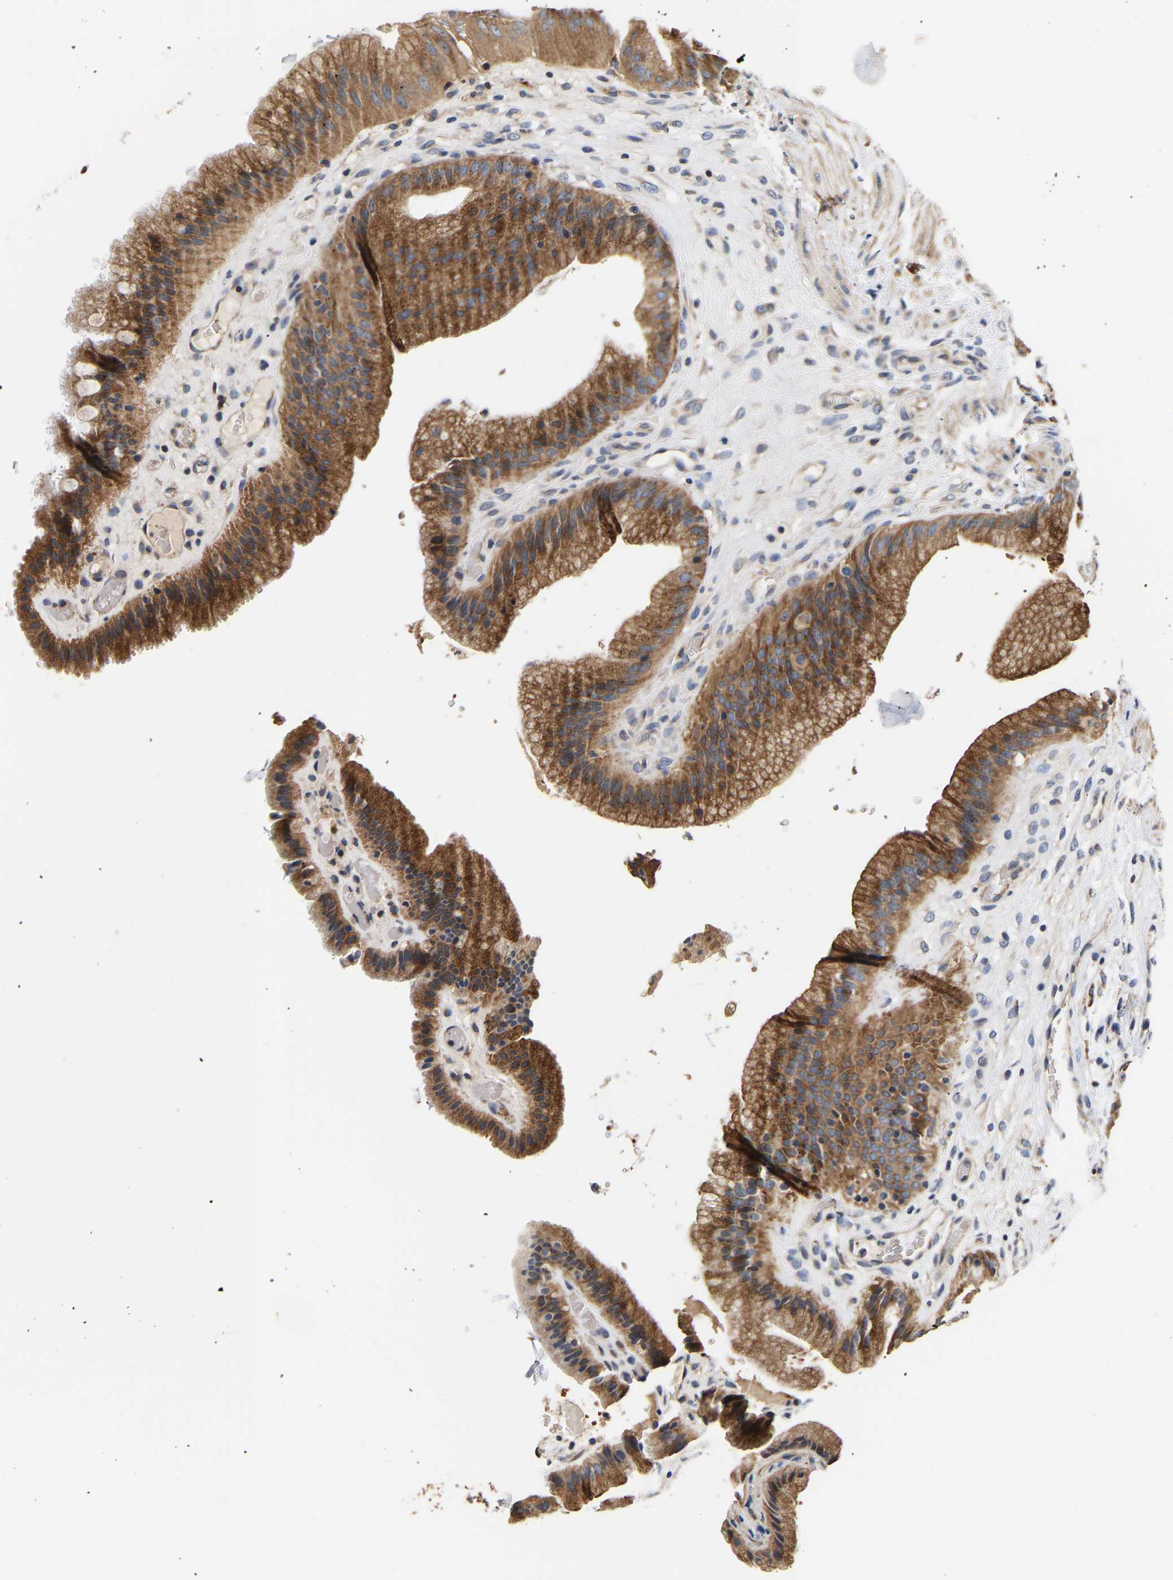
{"staining": {"intensity": "strong", "quantity": ">75%", "location": "cytoplasmic/membranous"}, "tissue": "gallbladder", "cell_type": "Glandular cells", "image_type": "normal", "snomed": [{"axis": "morphology", "description": "Normal tissue, NOS"}, {"axis": "topography", "description": "Gallbladder"}], "caption": "Protein staining of normal gallbladder demonstrates strong cytoplasmic/membranous staining in about >75% of glandular cells. The staining was performed using DAB, with brown indicating positive protein expression. Nuclei are stained blue with hematoxylin.", "gene": "LRBA", "patient": {"sex": "male", "age": 49}}